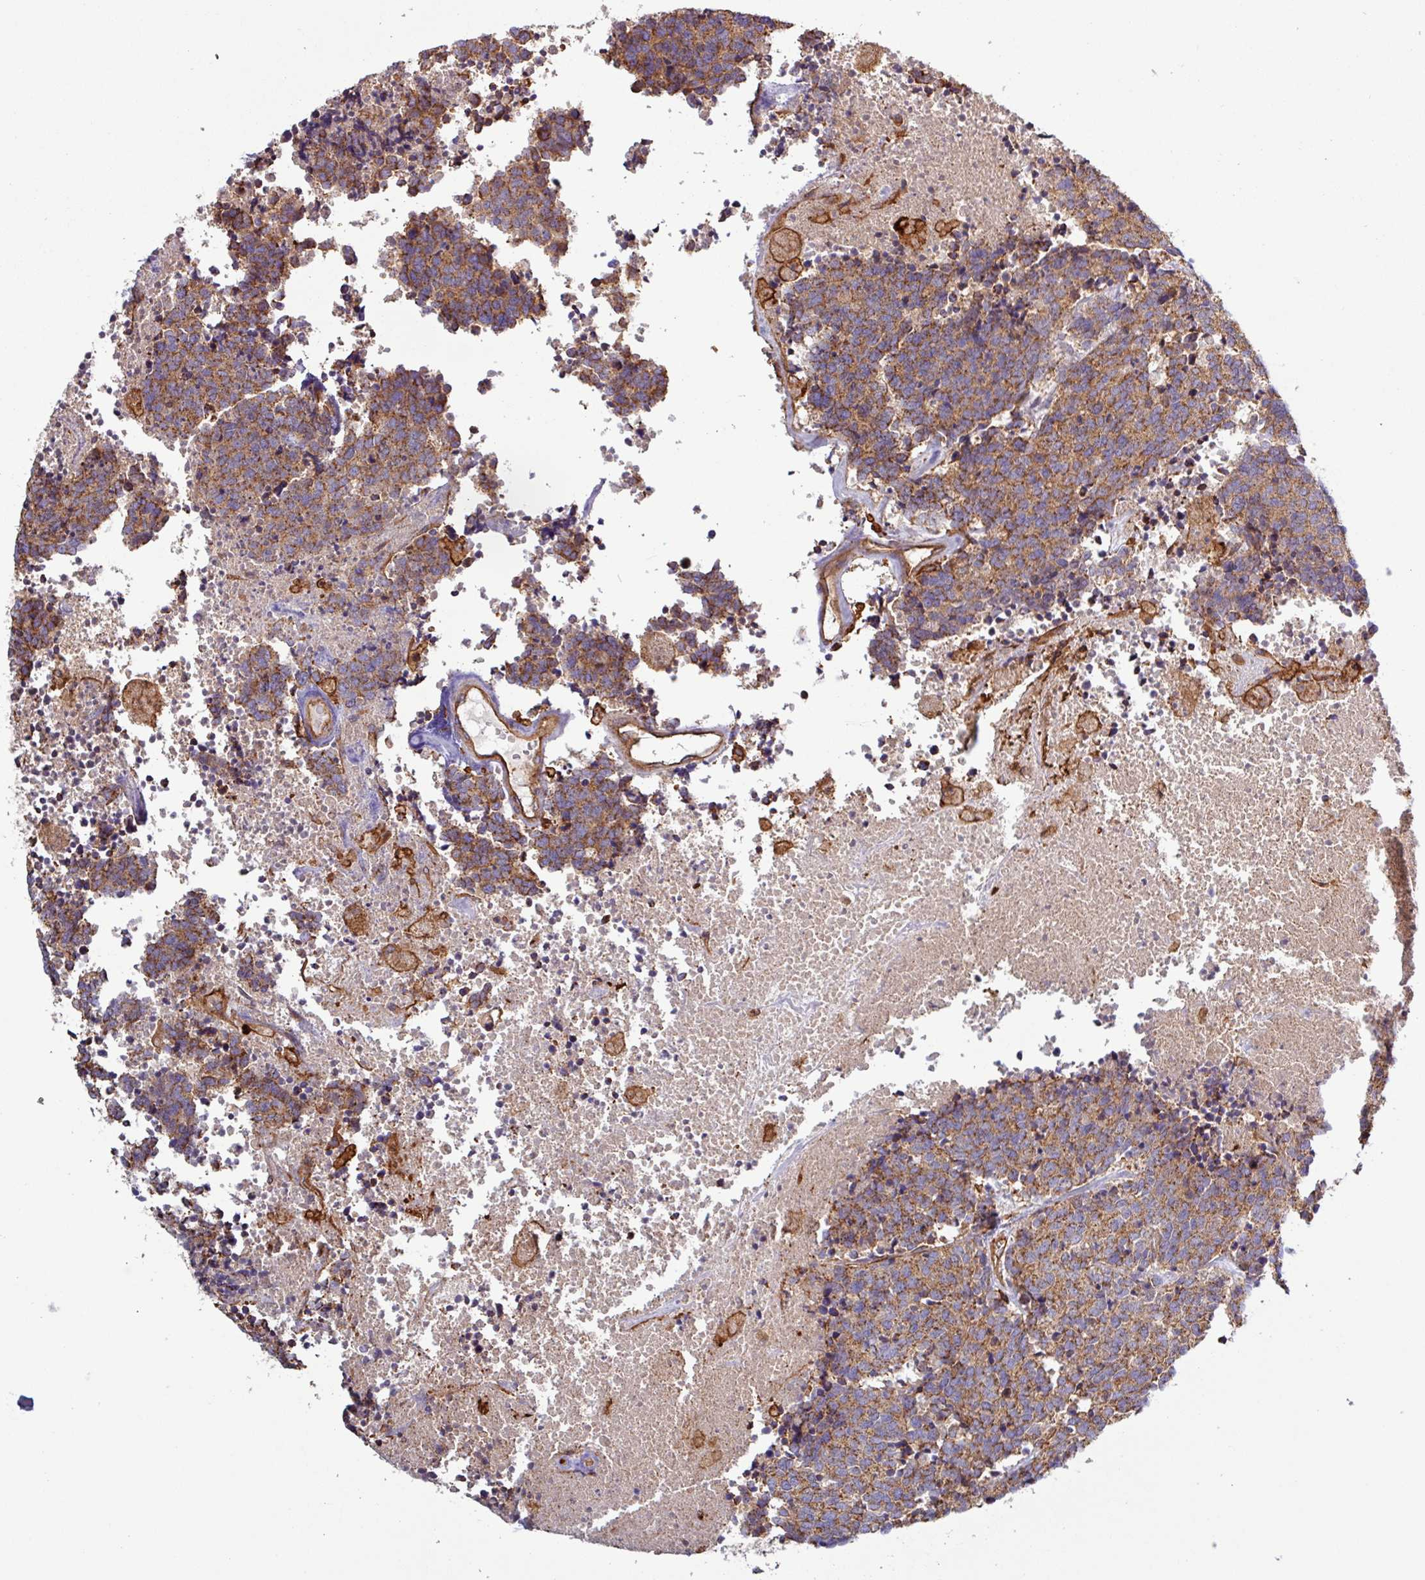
{"staining": {"intensity": "moderate", "quantity": ">75%", "location": "cytoplasmic/membranous"}, "tissue": "carcinoid", "cell_type": "Tumor cells", "image_type": "cancer", "snomed": [{"axis": "morphology", "description": "Carcinoid, malignant, NOS"}, {"axis": "topography", "description": "Skin"}], "caption": "The photomicrograph reveals immunohistochemical staining of carcinoid. There is moderate cytoplasmic/membranous positivity is identified in about >75% of tumor cells.", "gene": "ACTR3", "patient": {"sex": "female", "age": 79}}